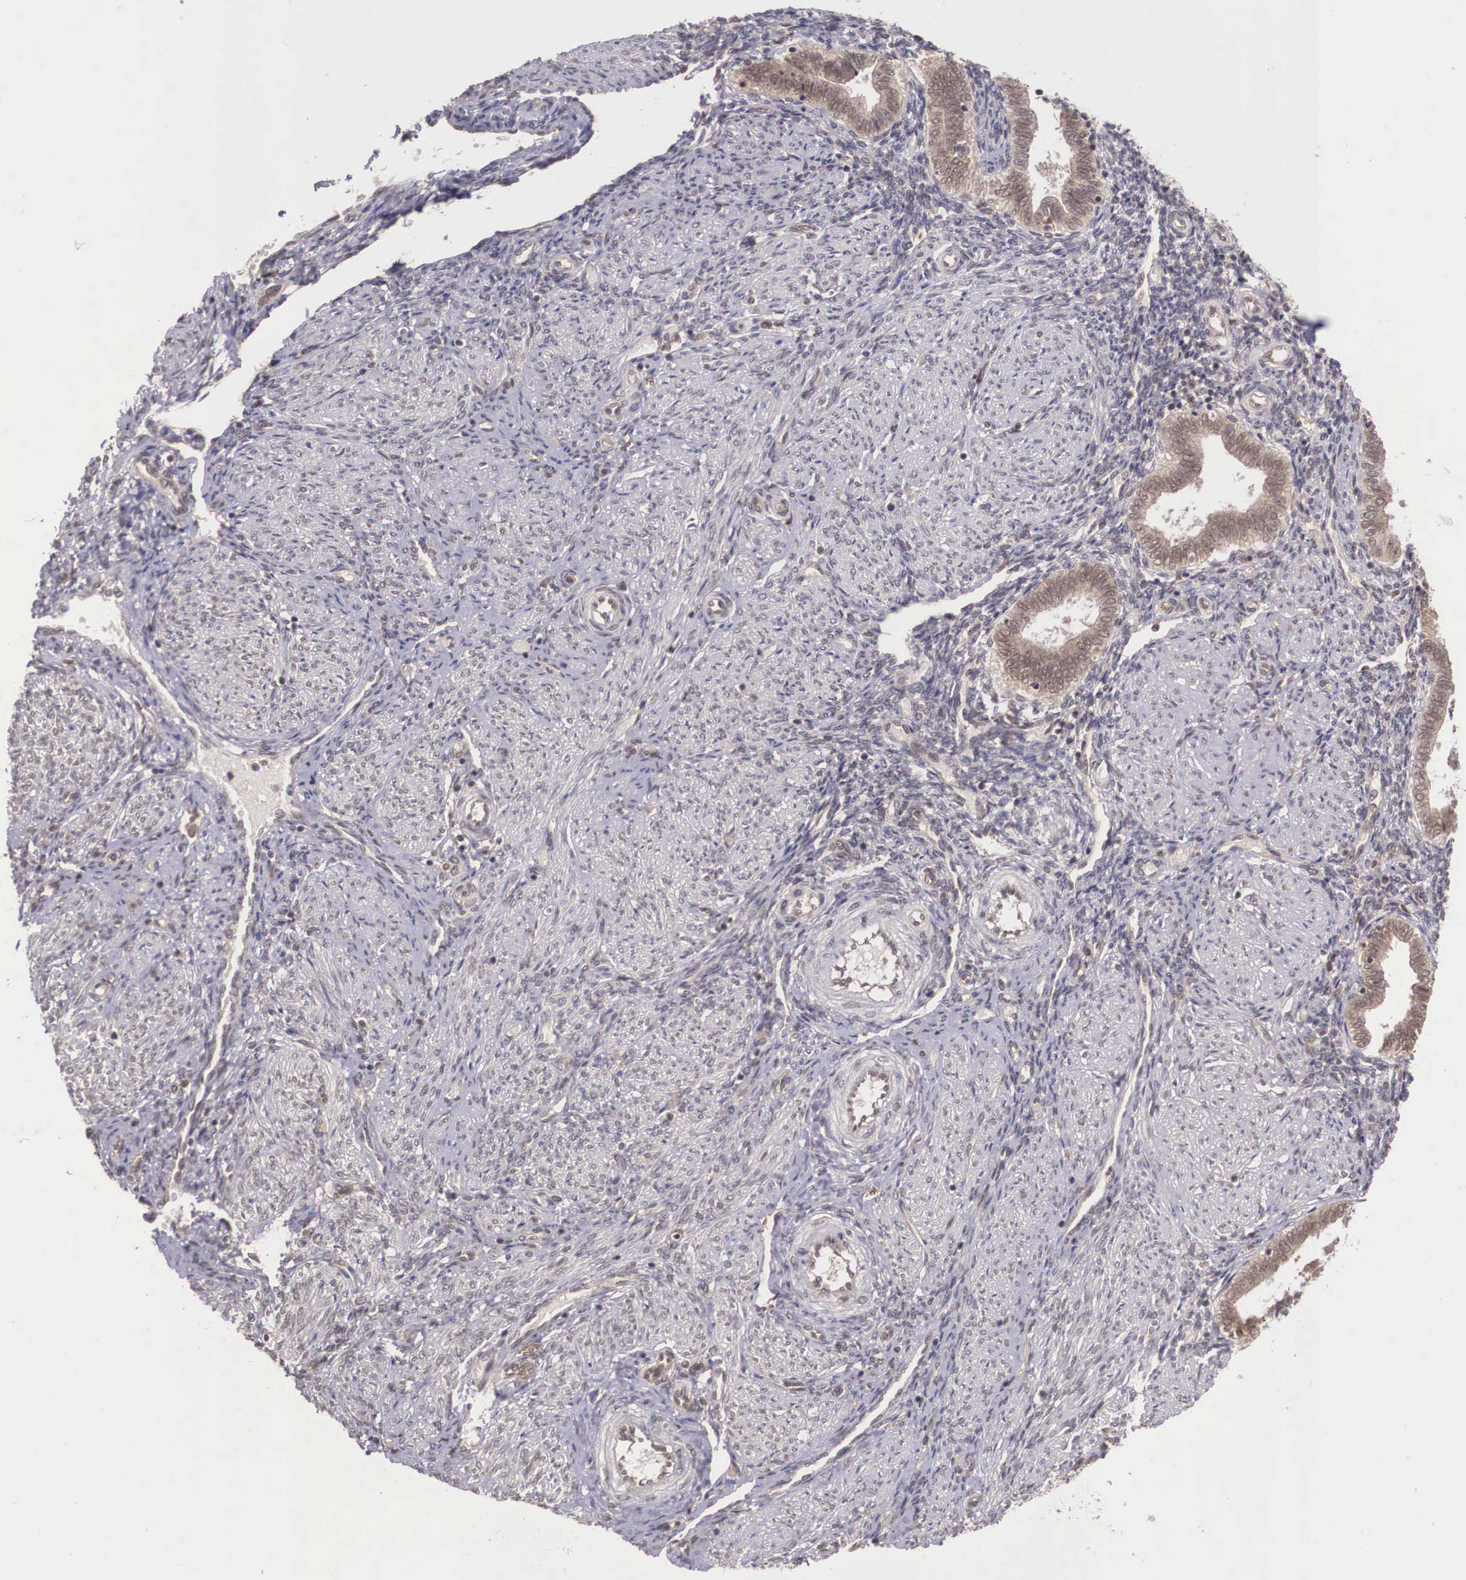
{"staining": {"intensity": "negative", "quantity": "none", "location": "none"}, "tissue": "endometrium", "cell_type": "Cells in endometrial stroma", "image_type": "normal", "snomed": [{"axis": "morphology", "description": "Normal tissue, NOS"}, {"axis": "topography", "description": "Endometrium"}], "caption": "This photomicrograph is of benign endometrium stained with IHC to label a protein in brown with the nuclei are counter-stained blue. There is no positivity in cells in endometrial stroma.", "gene": "VASH1", "patient": {"sex": "female", "age": 36}}